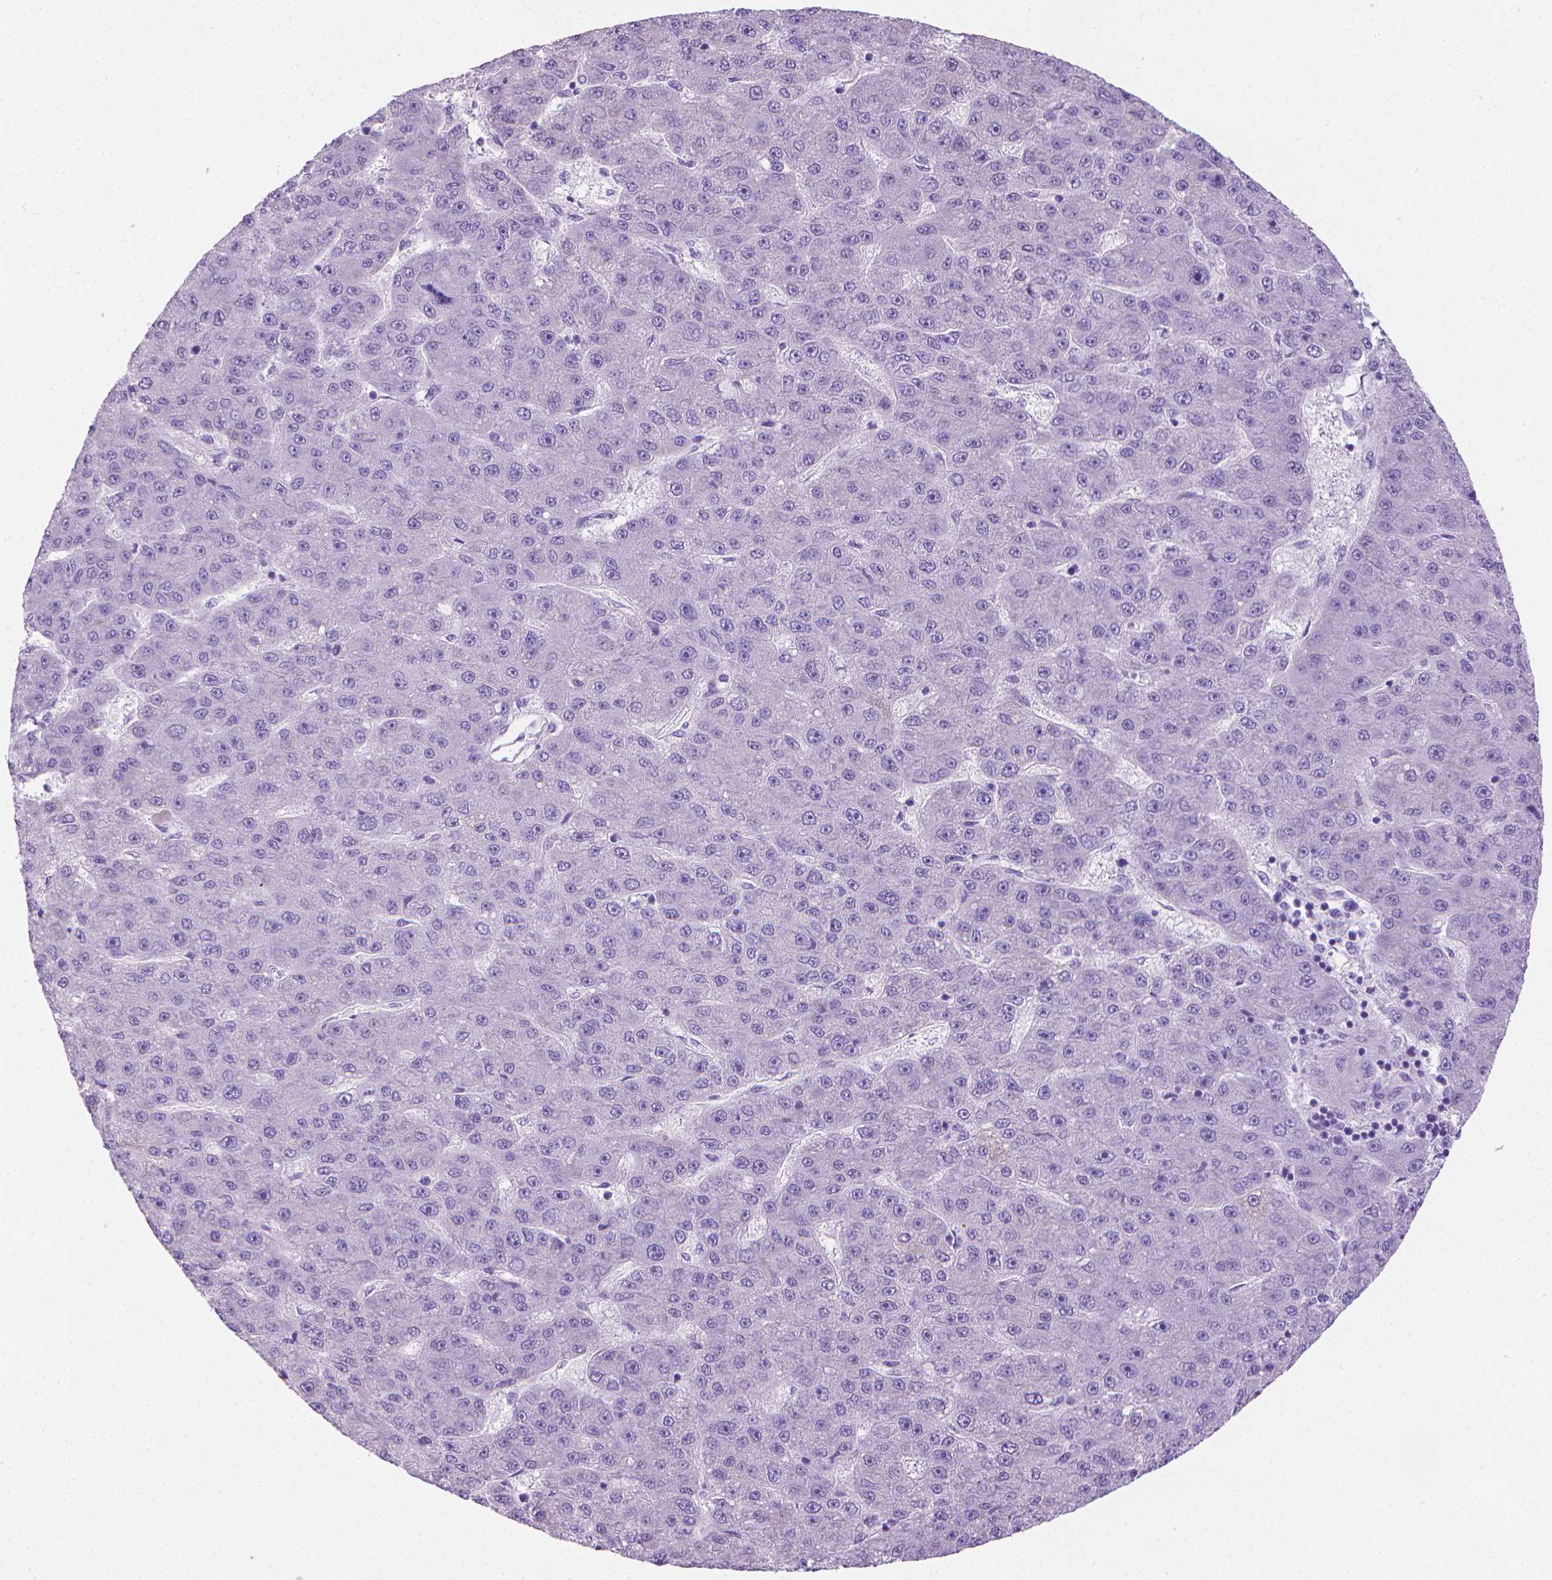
{"staining": {"intensity": "negative", "quantity": "none", "location": "none"}, "tissue": "liver cancer", "cell_type": "Tumor cells", "image_type": "cancer", "snomed": [{"axis": "morphology", "description": "Carcinoma, Hepatocellular, NOS"}, {"axis": "topography", "description": "Liver"}], "caption": "This is an immunohistochemistry (IHC) image of human liver cancer (hepatocellular carcinoma). There is no expression in tumor cells.", "gene": "PNMA2", "patient": {"sex": "male", "age": 67}}